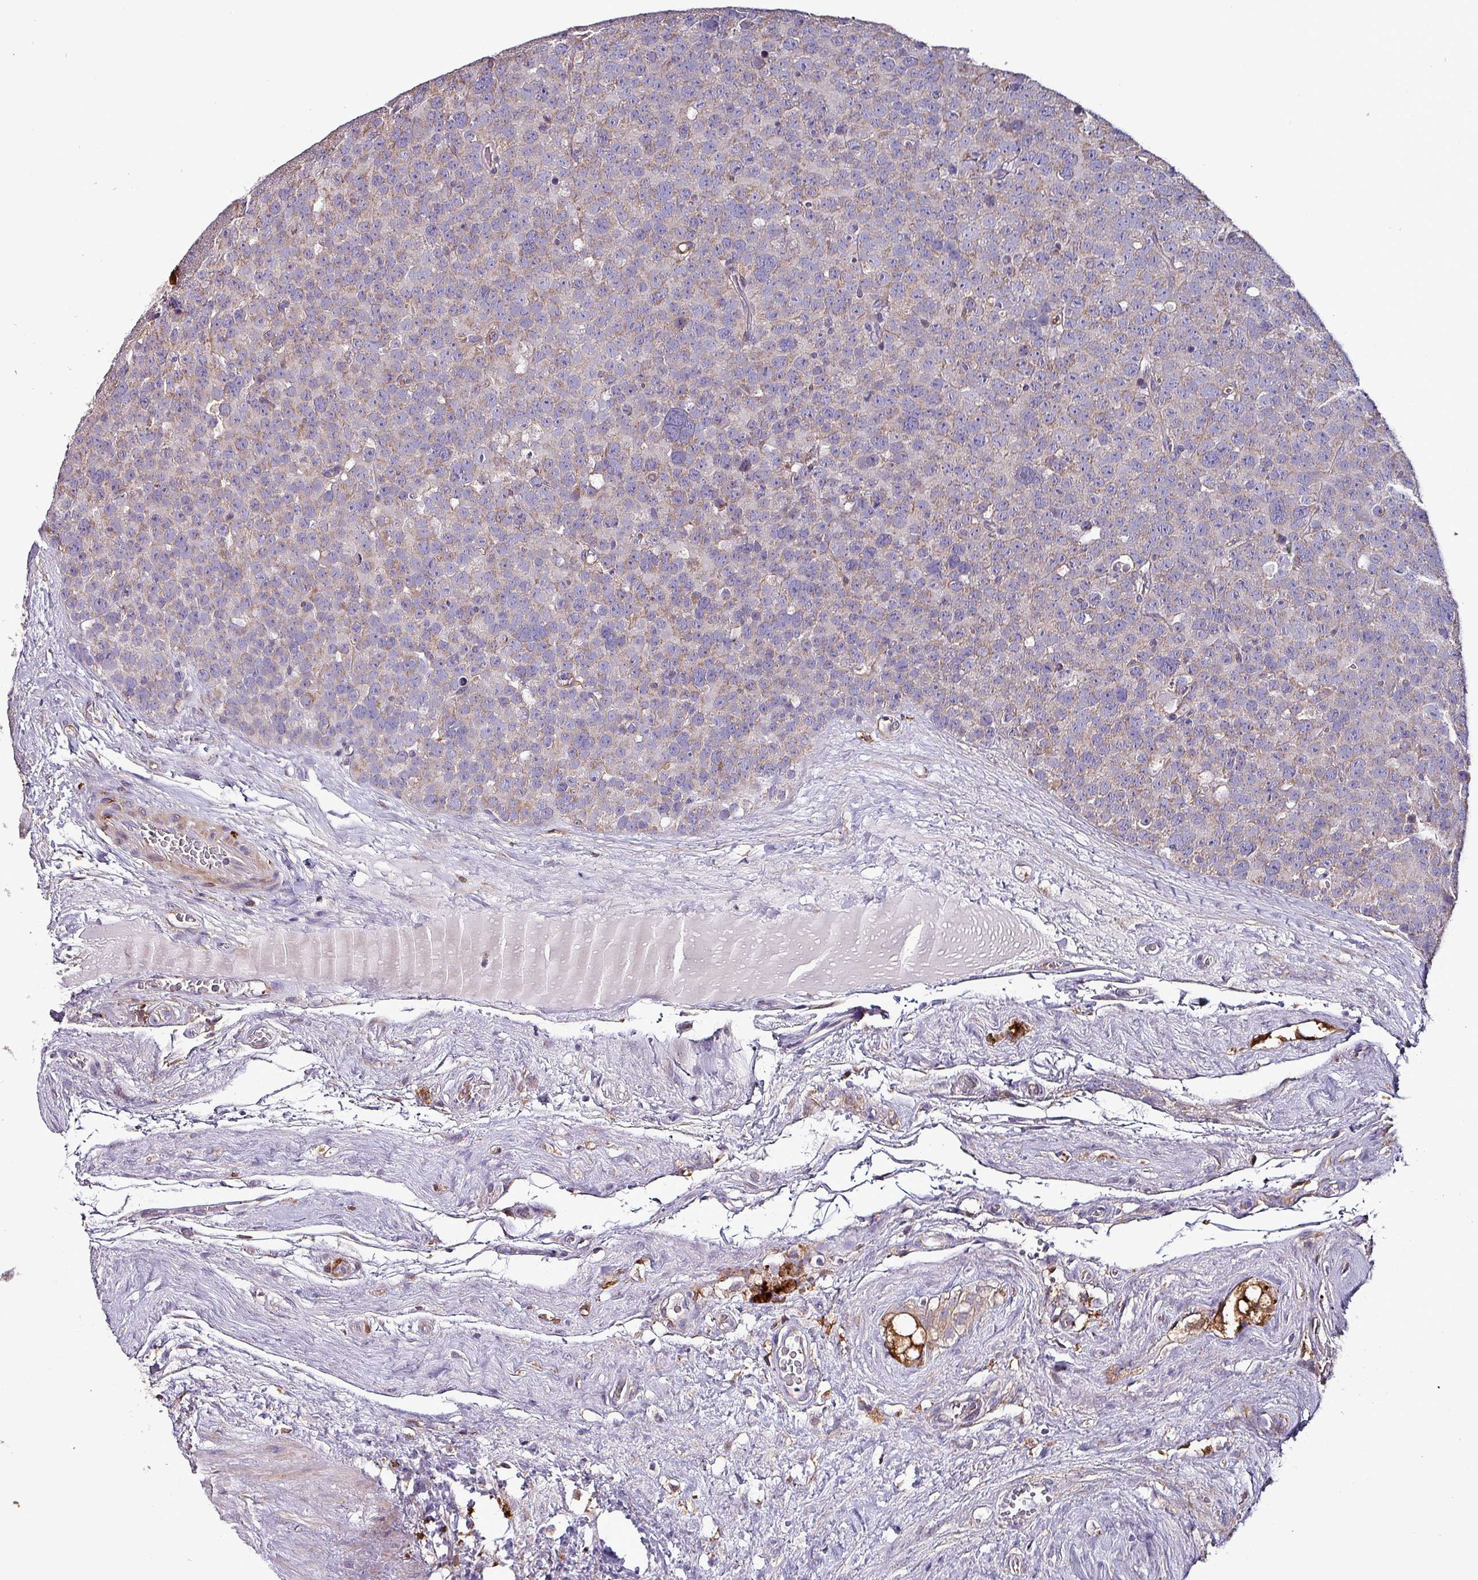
{"staining": {"intensity": "weak", "quantity": "<25%", "location": "cytoplasmic/membranous"}, "tissue": "testis cancer", "cell_type": "Tumor cells", "image_type": "cancer", "snomed": [{"axis": "morphology", "description": "Seminoma, NOS"}, {"axis": "topography", "description": "Testis"}], "caption": "DAB (3,3'-diaminobenzidine) immunohistochemical staining of testis seminoma exhibits no significant positivity in tumor cells.", "gene": "SCIN", "patient": {"sex": "male", "age": 71}}